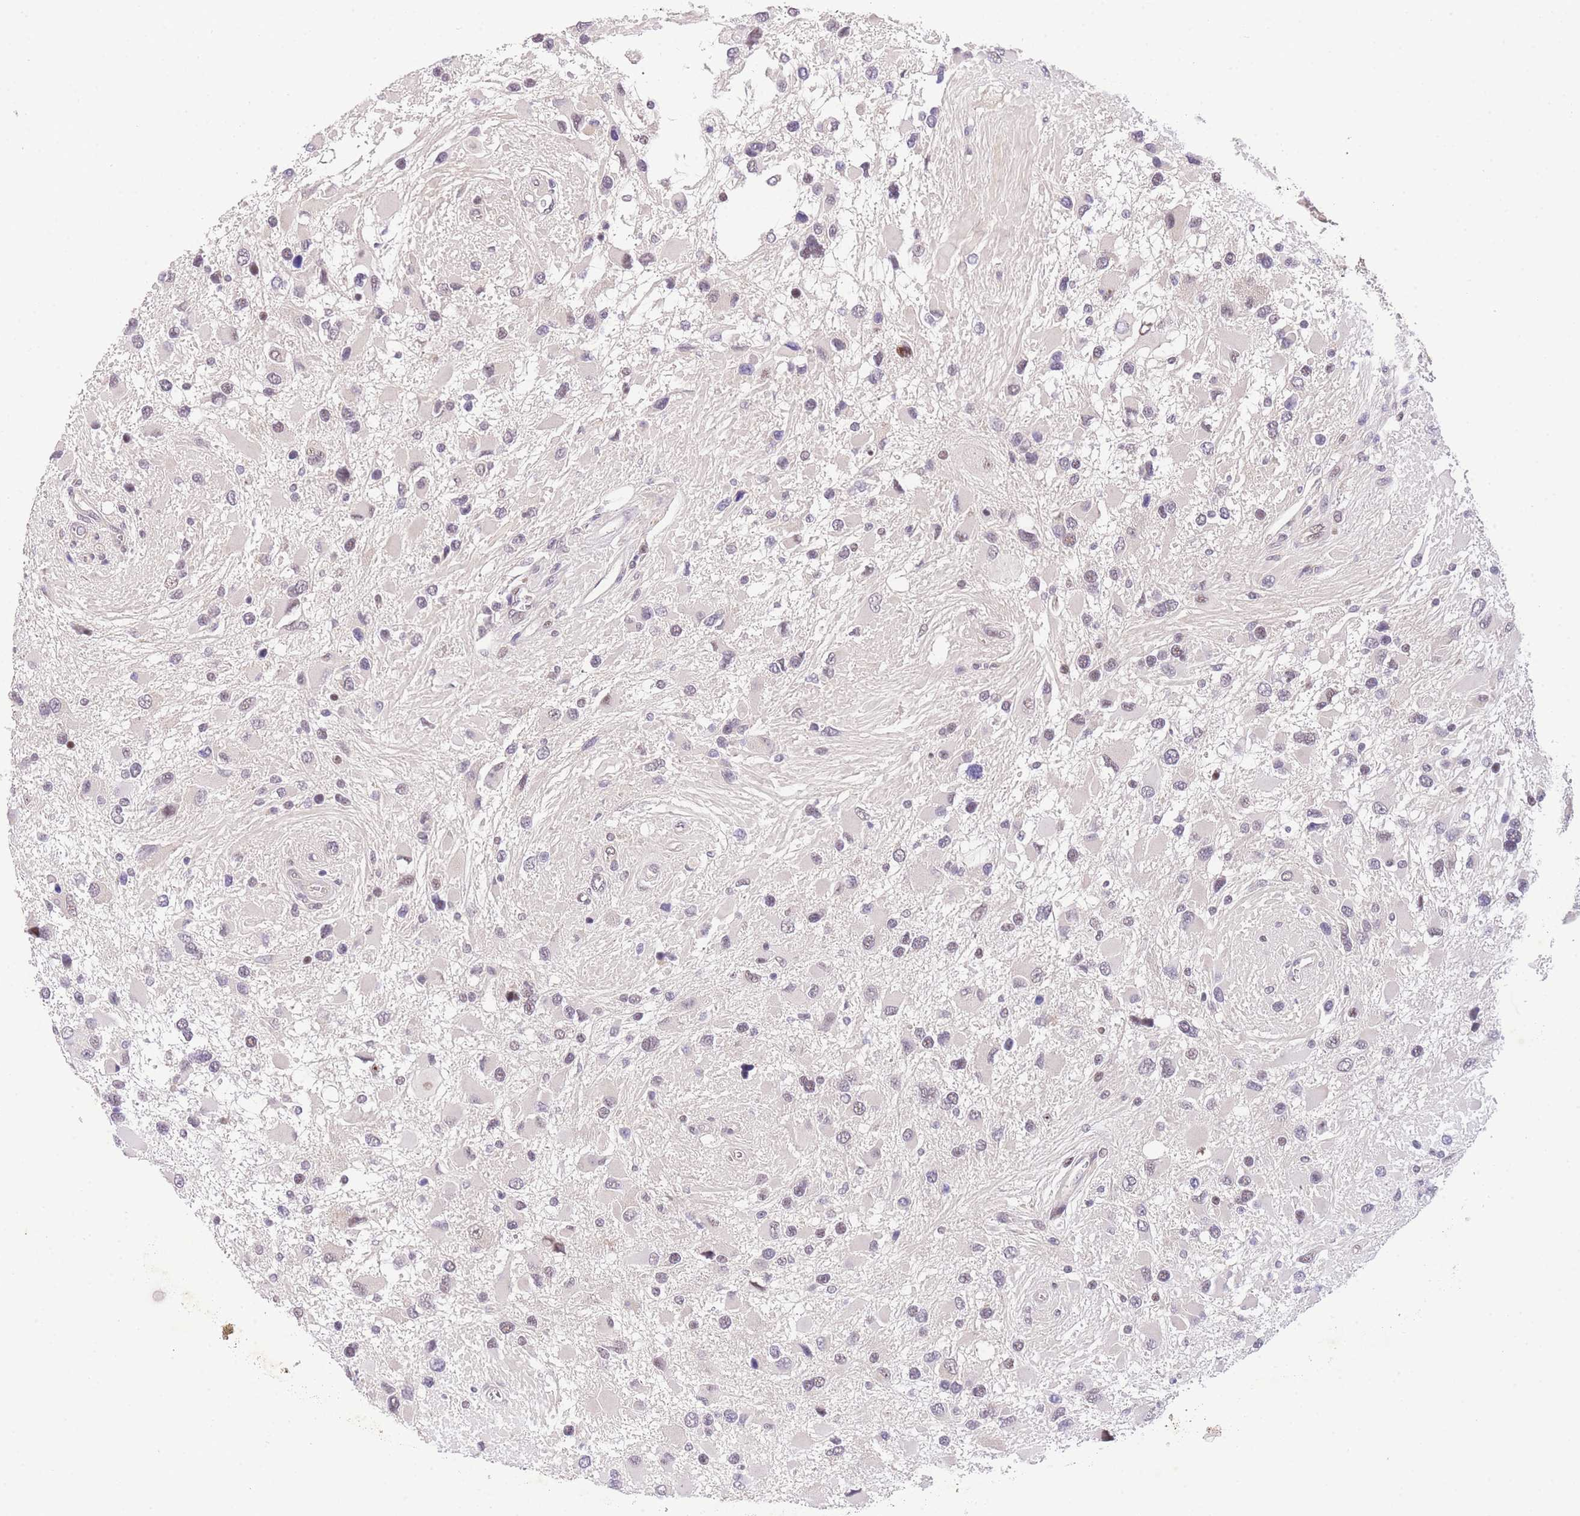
{"staining": {"intensity": "weak", "quantity": "<25%", "location": "nuclear"}, "tissue": "glioma", "cell_type": "Tumor cells", "image_type": "cancer", "snomed": [{"axis": "morphology", "description": "Glioma, malignant, High grade"}, {"axis": "topography", "description": "Brain"}], "caption": "Tumor cells show no significant staining in glioma. (DAB (3,3'-diaminobenzidine) immunohistochemistry (IHC) visualized using brightfield microscopy, high magnification).", "gene": "SLC35F2", "patient": {"sex": "male", "age": 53}}